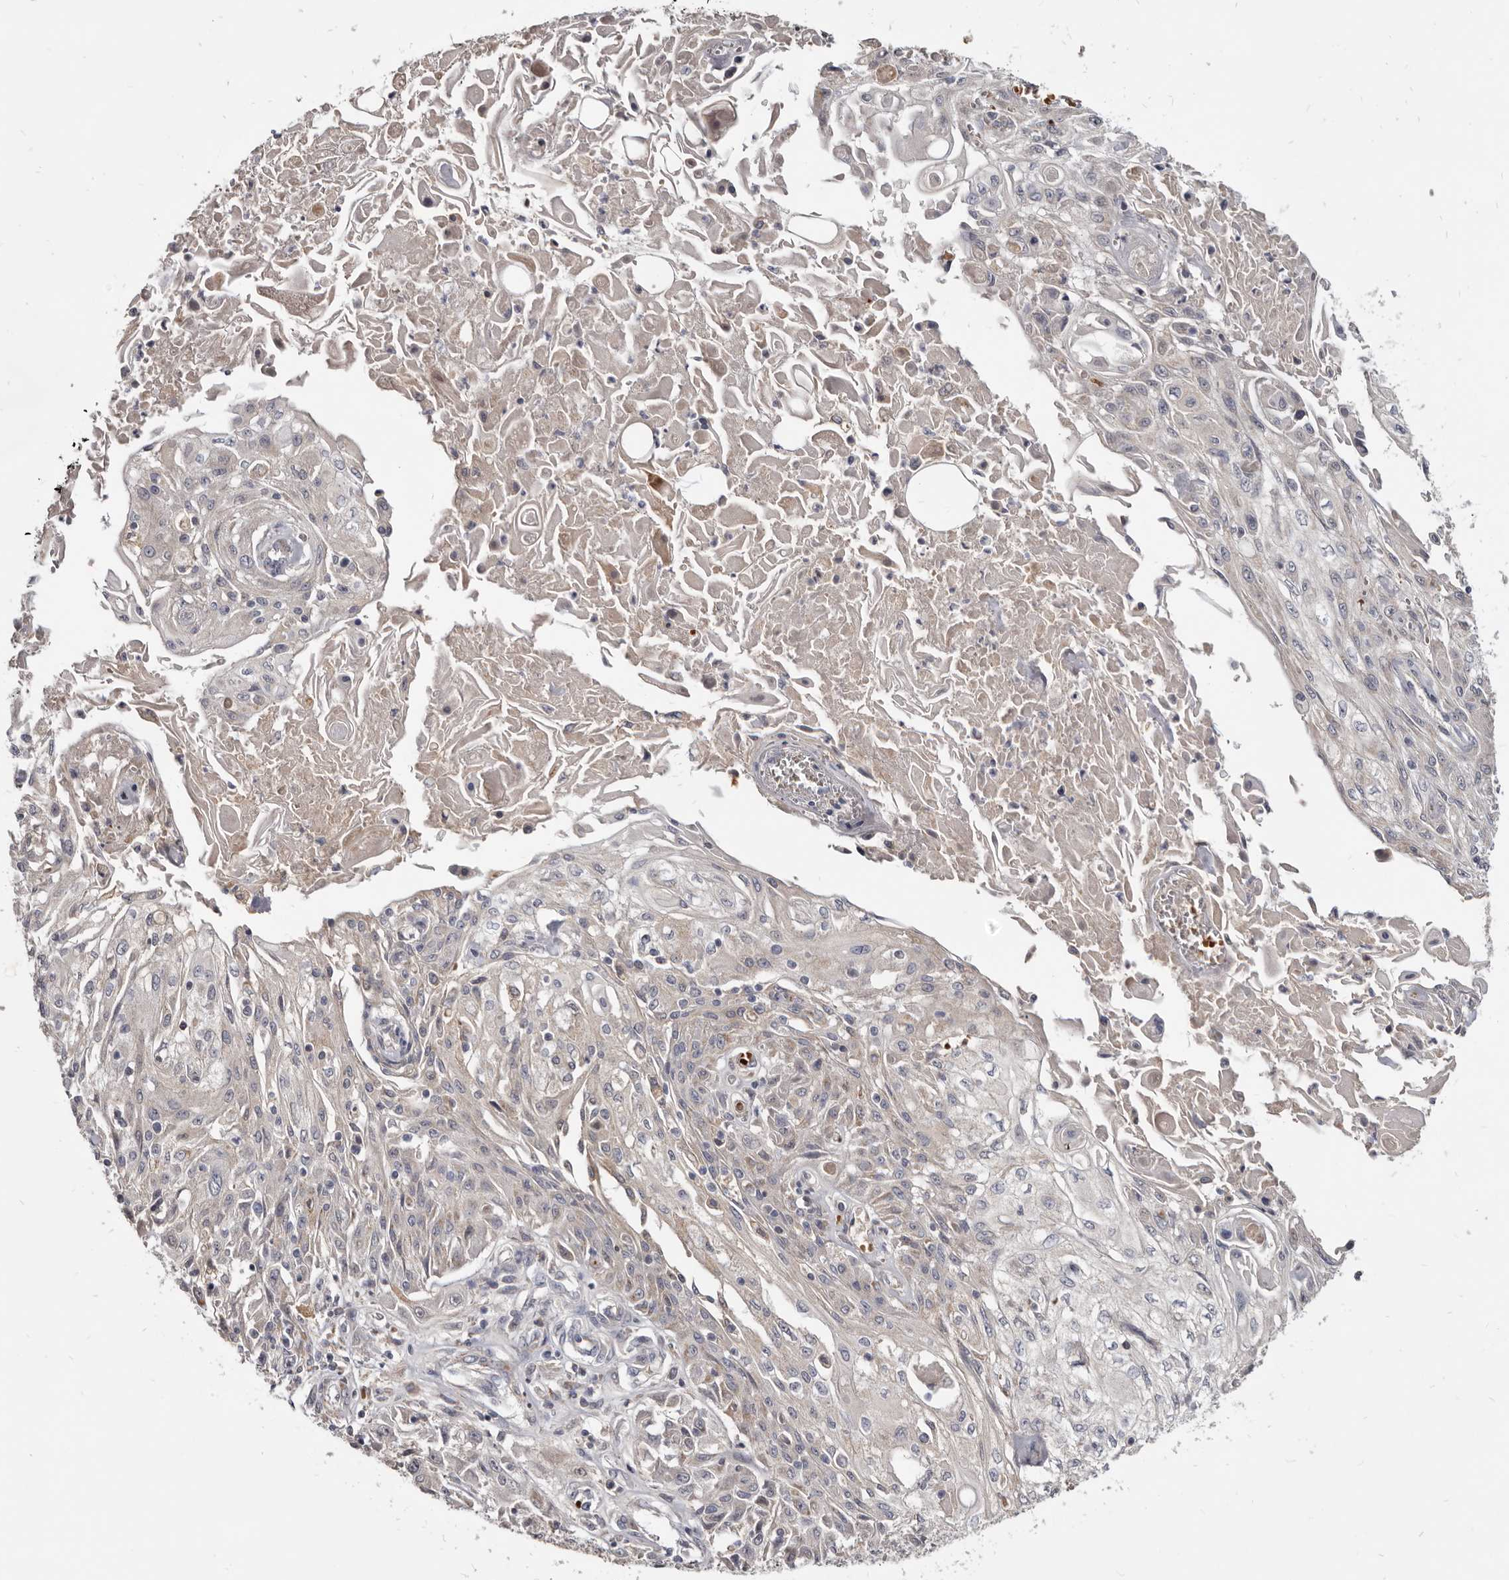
{"staining": {"intensity": "negative", "quantity": "none", "location": "none"}, "tissue": "skin cancer", "cell_type": "Tumor cells", "image_type": "cancer", "snomed": [{"axis": "morphology", "description": "Squamous cell carcinoma, NOS"}, {"axis": "morphology", "description": "Squamous cell carcinoma, metastatic, NOS"}, {"axis": "topography", "description": "Skin"}, {"axis": "topography", "description": "Lymph node"}], "caption": "Immunohistochemical staining of skin cancer (metastatic squamous cell carcinoma) exhibits no significant staining in tumor cells.", "gene": "NENF", "patient": {"sex": "male", "age": 75}}